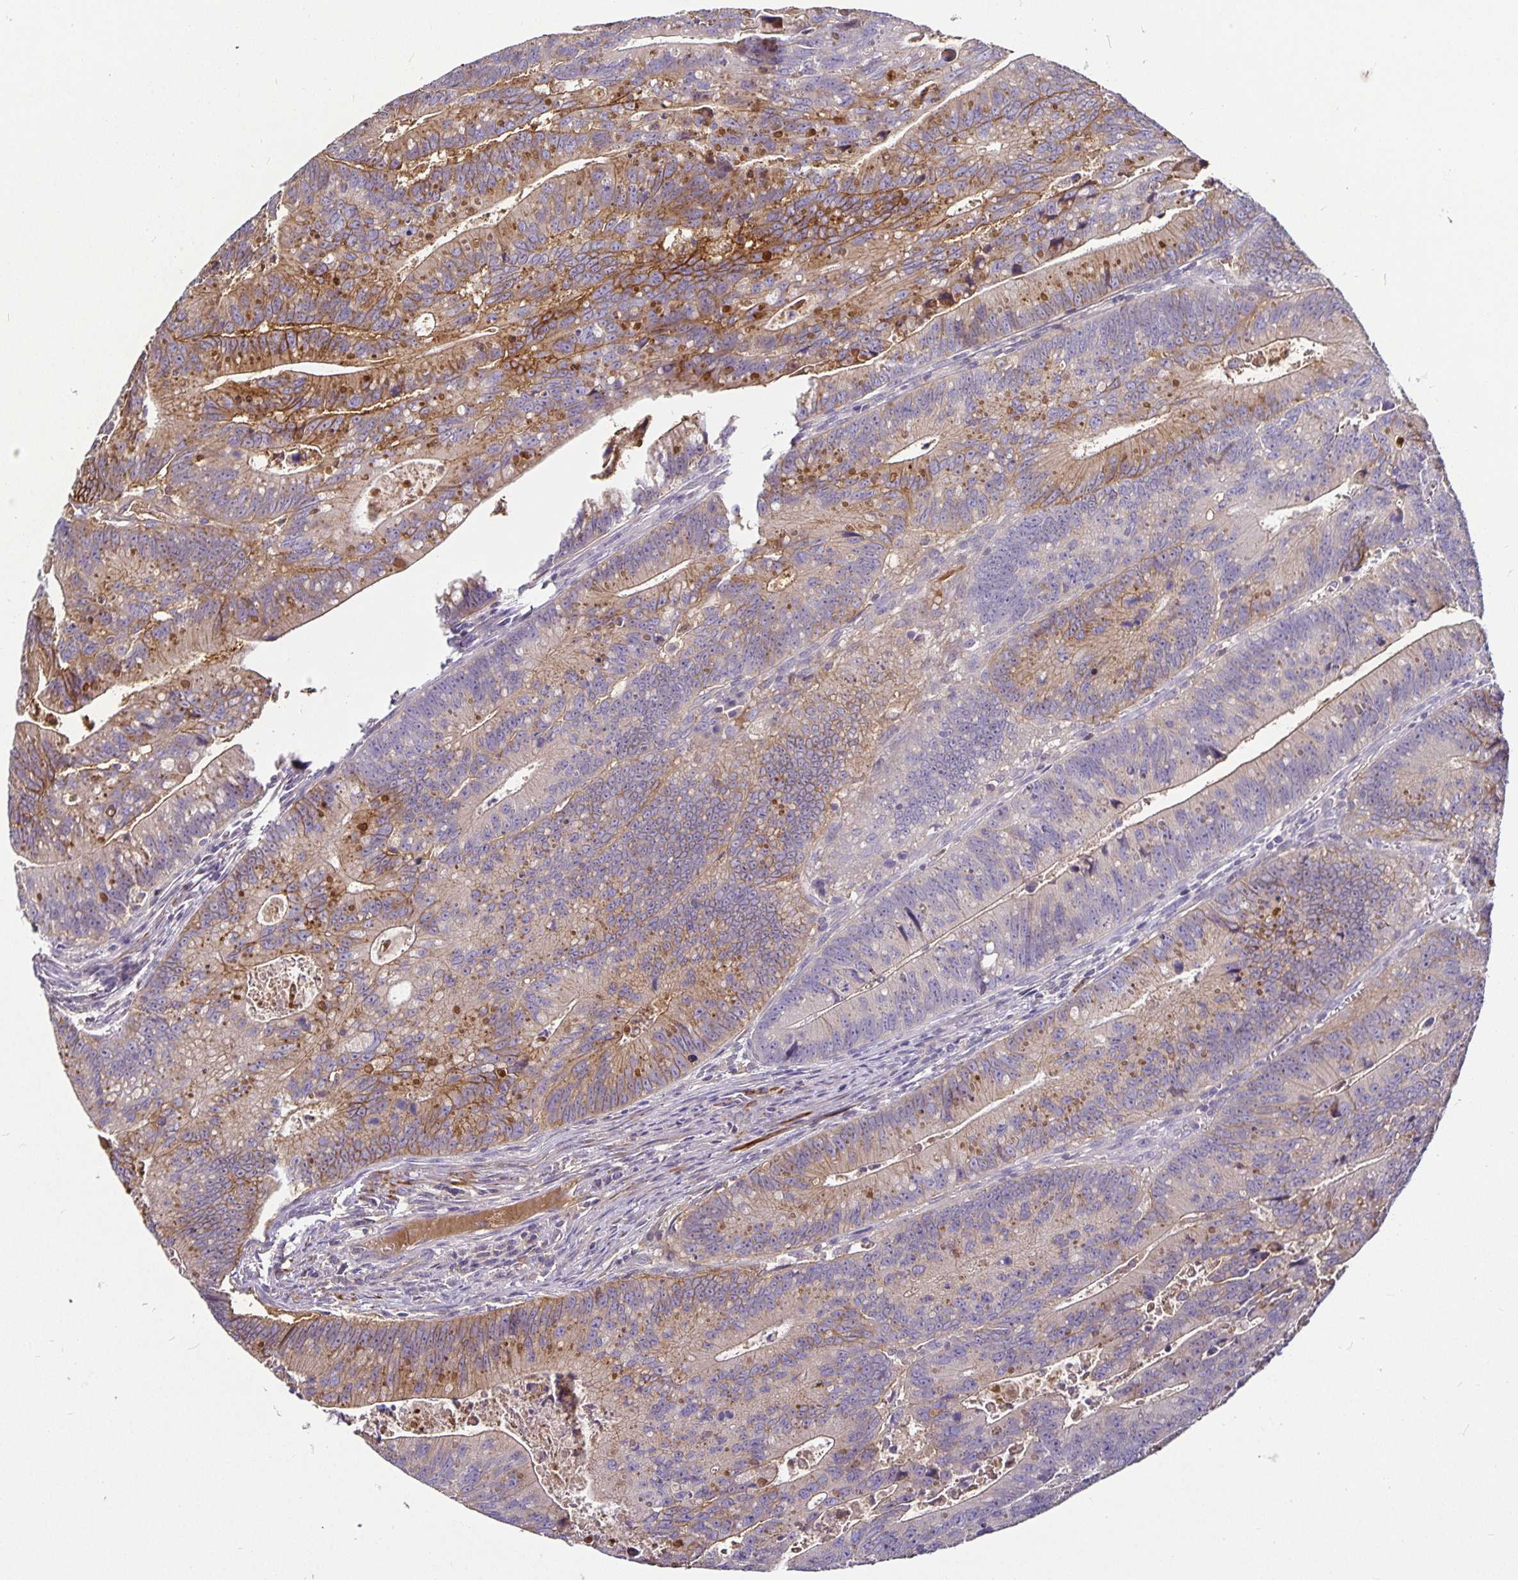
{"staining": {"intensity": "weak", "quantity": "25%-75%", "location": "cytoplasmic/membranous"}, "tissue": "colorectal cancer", "cell_type": "Tumor cells", "image_type": "cancer", "snomed": [{"axis": "morphology", "description": "Adenocarcinoma, NOS"}, {"axis": "topography", "description": "Rectum"}], "caption": "Protein staining of colorectal cancer tissue reveals weak cytoplasmic/membranous positivity in approximately 25%-75% of tumor cells.", "gene": "CA12", "patient": {"sex": "female", "age": 81}}